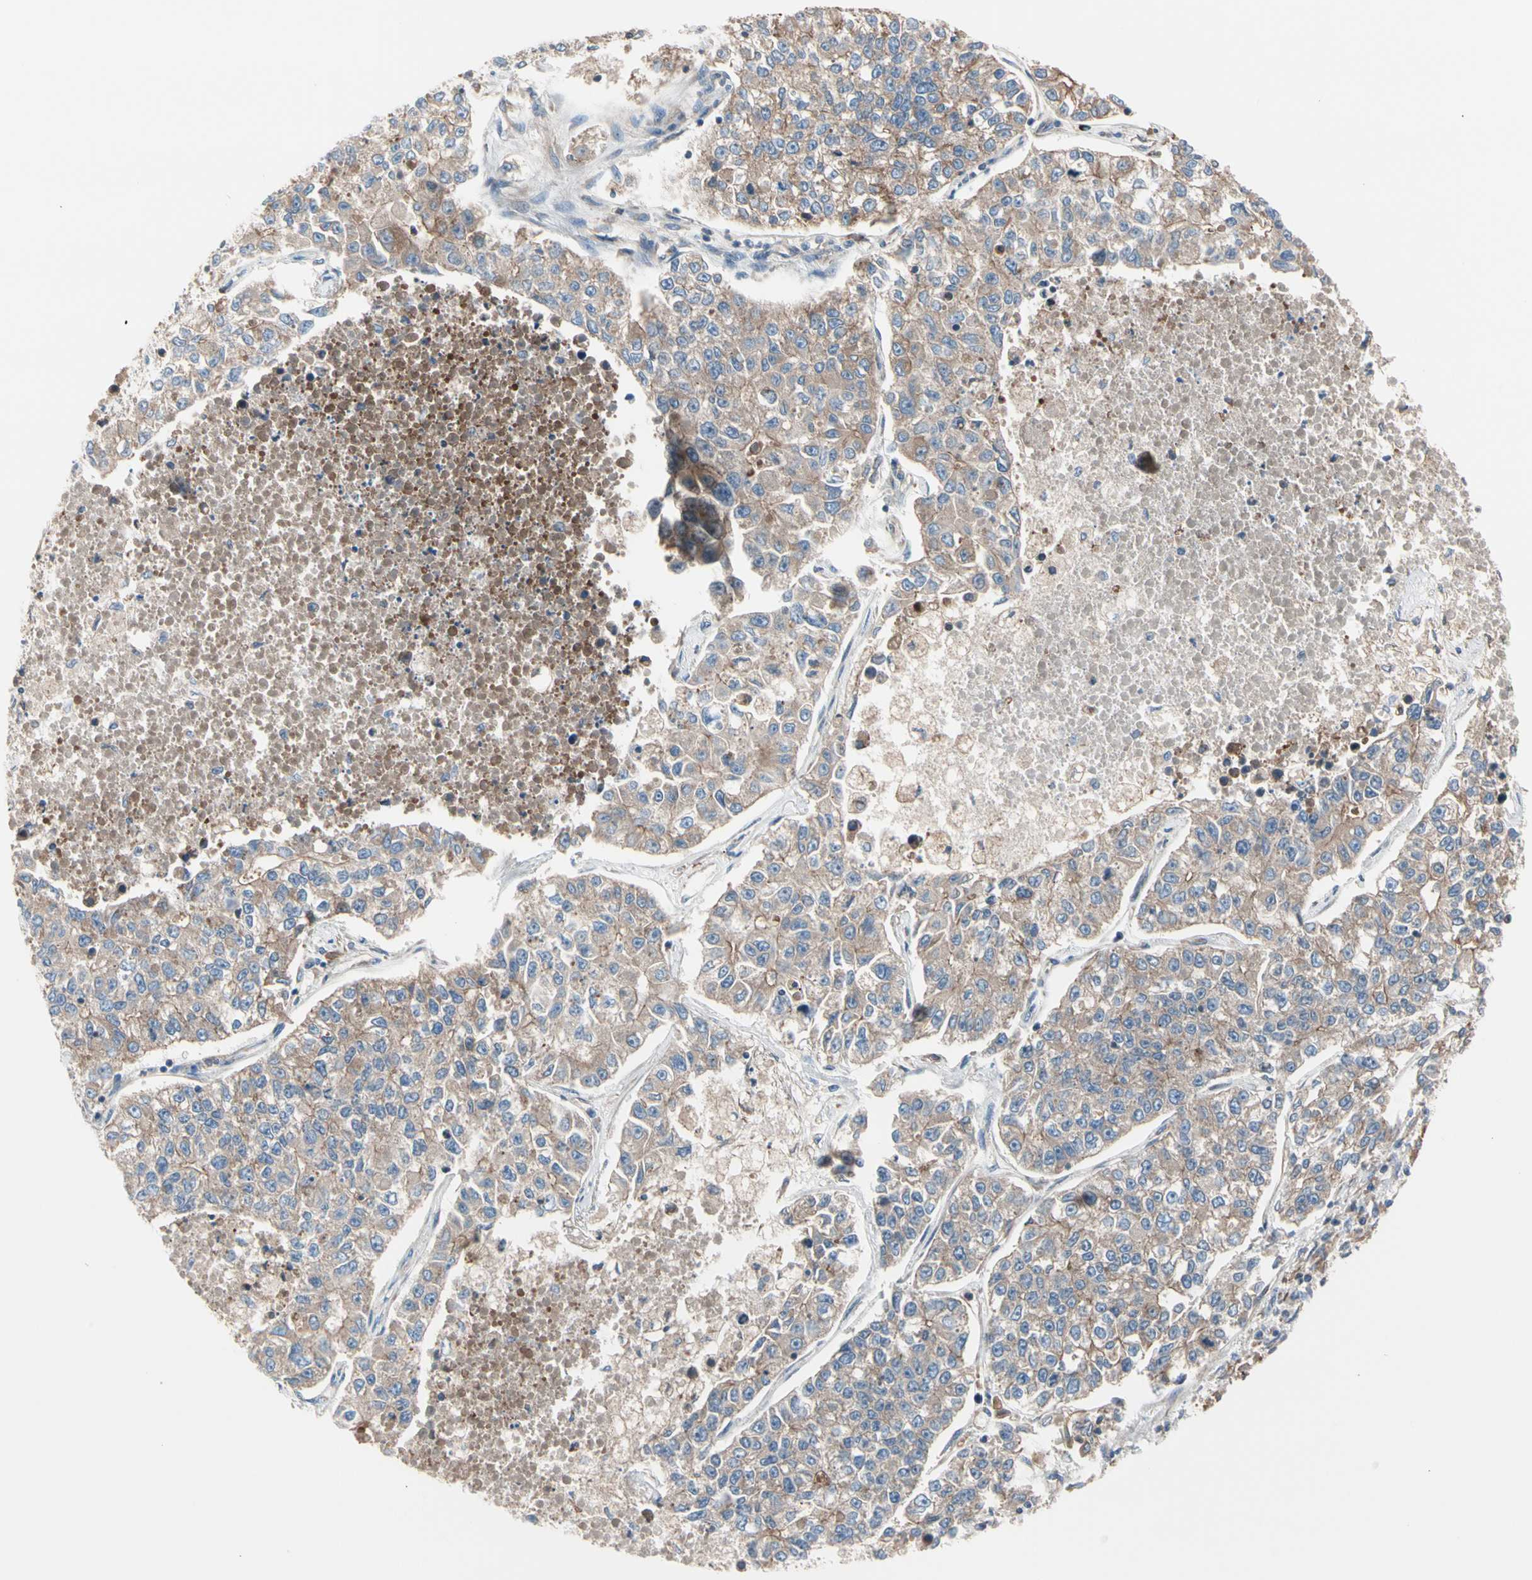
{"staining": {"intensity": "weak", "quantity": ">75%", "location": "cytoplasmic/membranous"}, "tissue": "lung cancer", "cell_type": "Tumor cells", "image_type": "cancer", "snomed": [{"axis": "morphology", "description": "Adenocarcinoma, NOS"}, {"axis": "topography", "description": "Lung"}], "caption": "Human lung cancer (adenocarcinoma) stained with a brown dye demonstrates weak cytoplasmic/membranous positive staining in approximately >75% of tumor cells.", "gene": "ROCK1", "patient": {"sex": "male", "age": 49}}